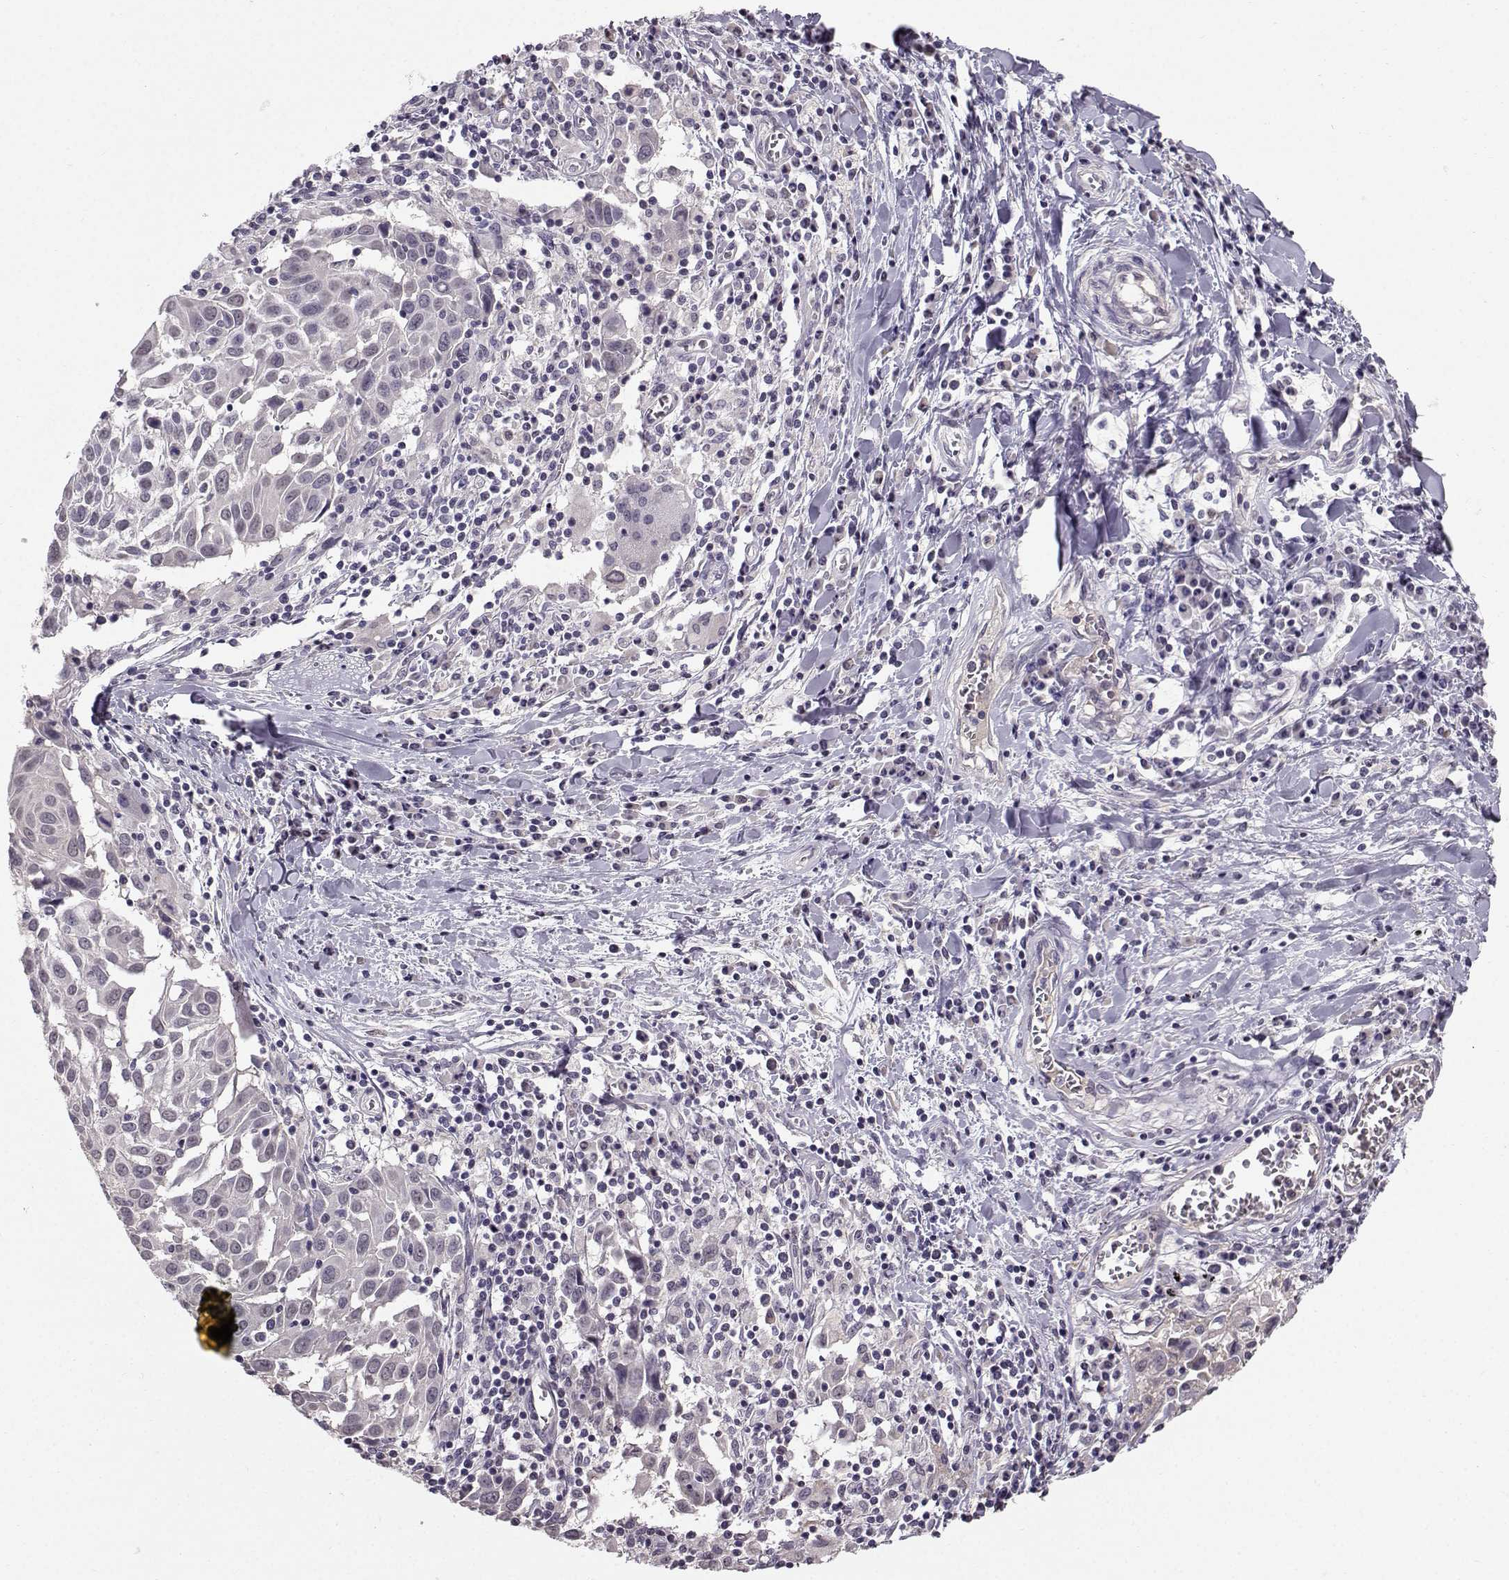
{"staining": {"intensity": "negative", "quantity": "none", "location": "none"}, "tissue": "lung cancer", "cell_type": "Tumor cells", "image_type": "cancer", "snomed": [{"axis": "morphology", "description": "Squamous cell carcinoma, NOS"}, {"axis": "topography", "description": "Lung"}], "caption": "Tumor cells show no significant protein staining in lung cancer (squamous cell carcinoma). (DAB (3,3'-diaminobenzidine) immunohistochemistry, high magnification).", "gene": "TSPYL5", "patient": {"sex": "male", "age": 57}}